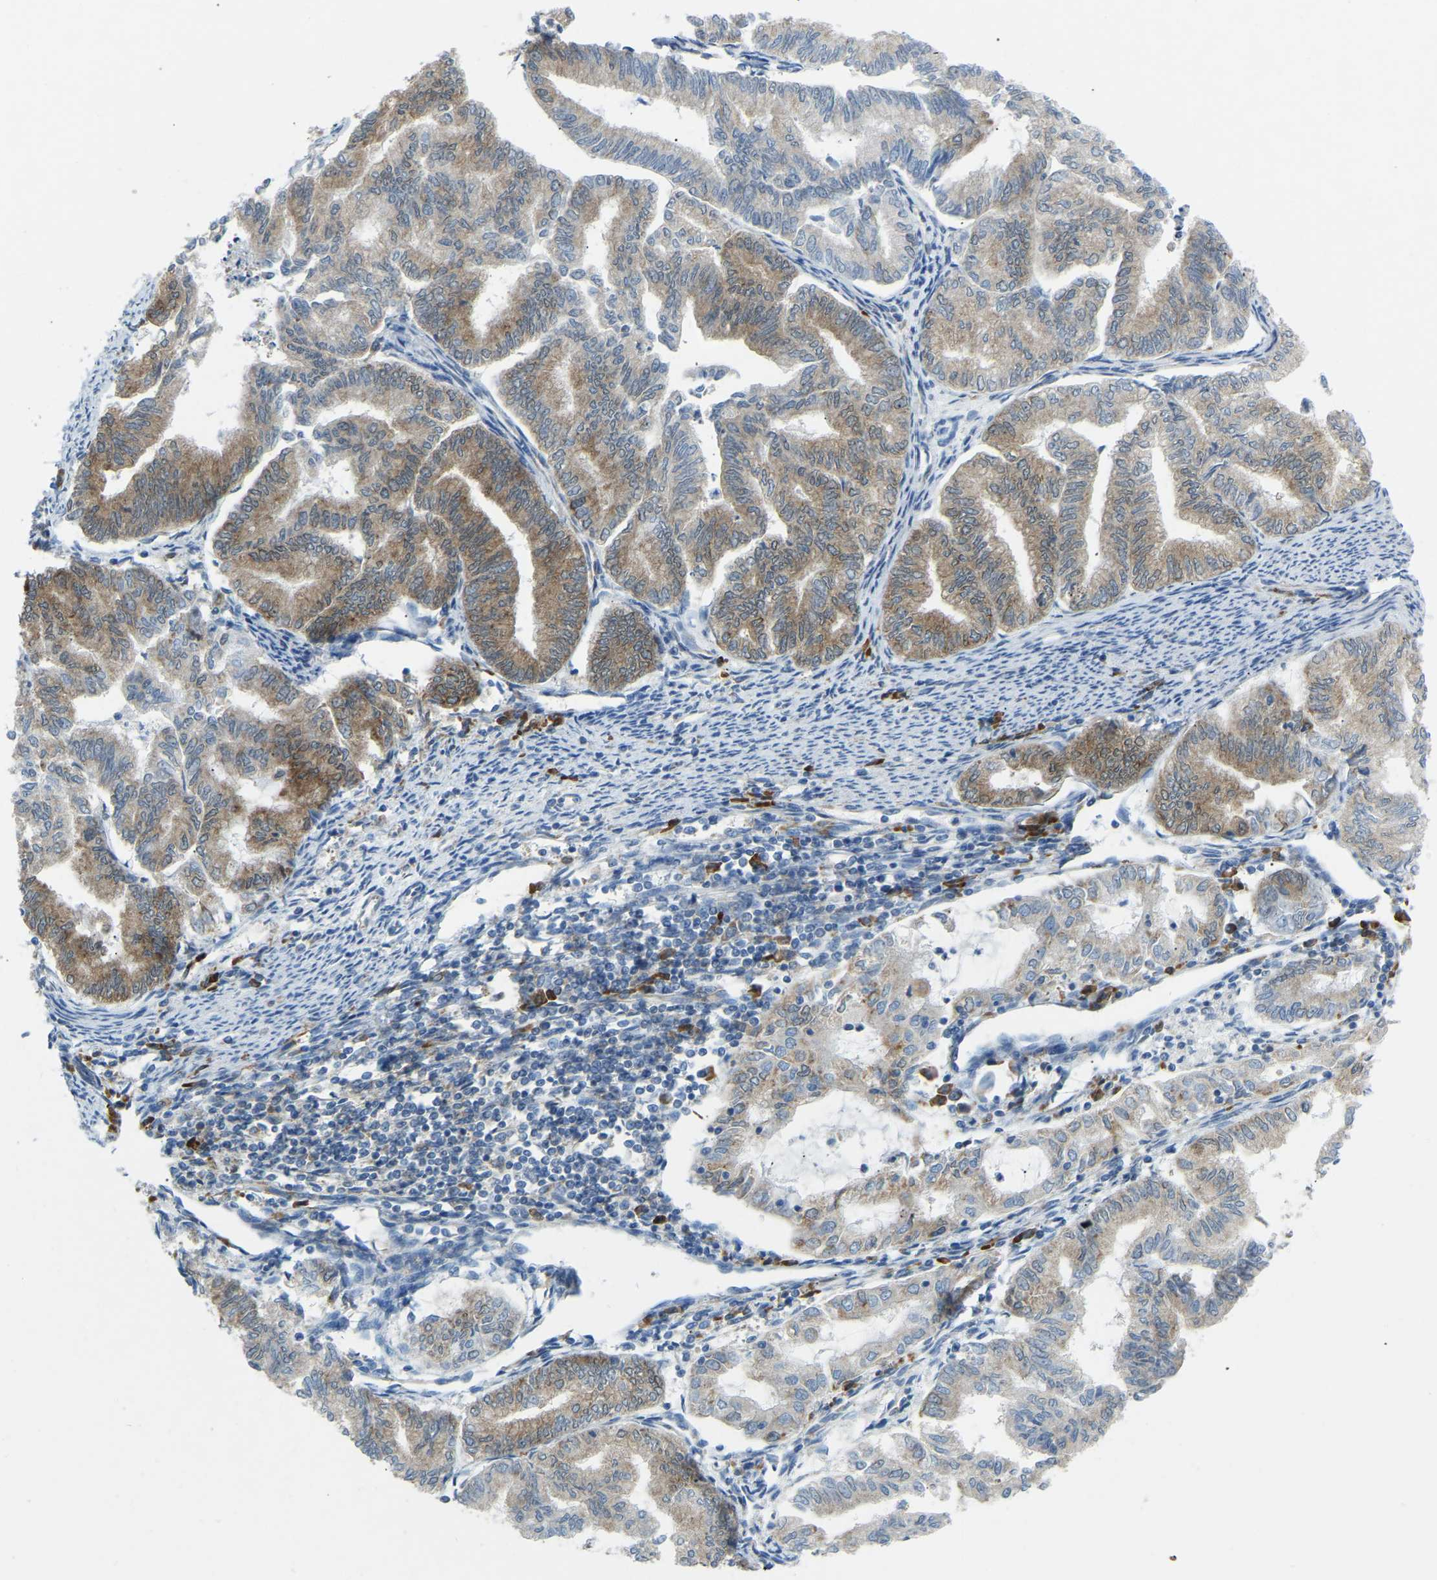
{"staining": {"intensity": "moderate", "quantity": ">75%", "location": "cytoplasmic/membranous"}, "tissue": "endometrial cancer", "cell_type": "Tumor cells", "image_type": "cancer", "snomed": [{"axis": "morphology", "description": "Adenocarcinoma, NOS"}, {"axis": "topography", "description": "Endometrium"}], "caption": "Endometrial adenocarcinoma was stained to show a protein in brown. There is medium levels of moderate cytoplasmic/membranous staining in about >75% of tumor cells.", "gene": "SND1", "patient": {"sex": "female", "age": 79}}